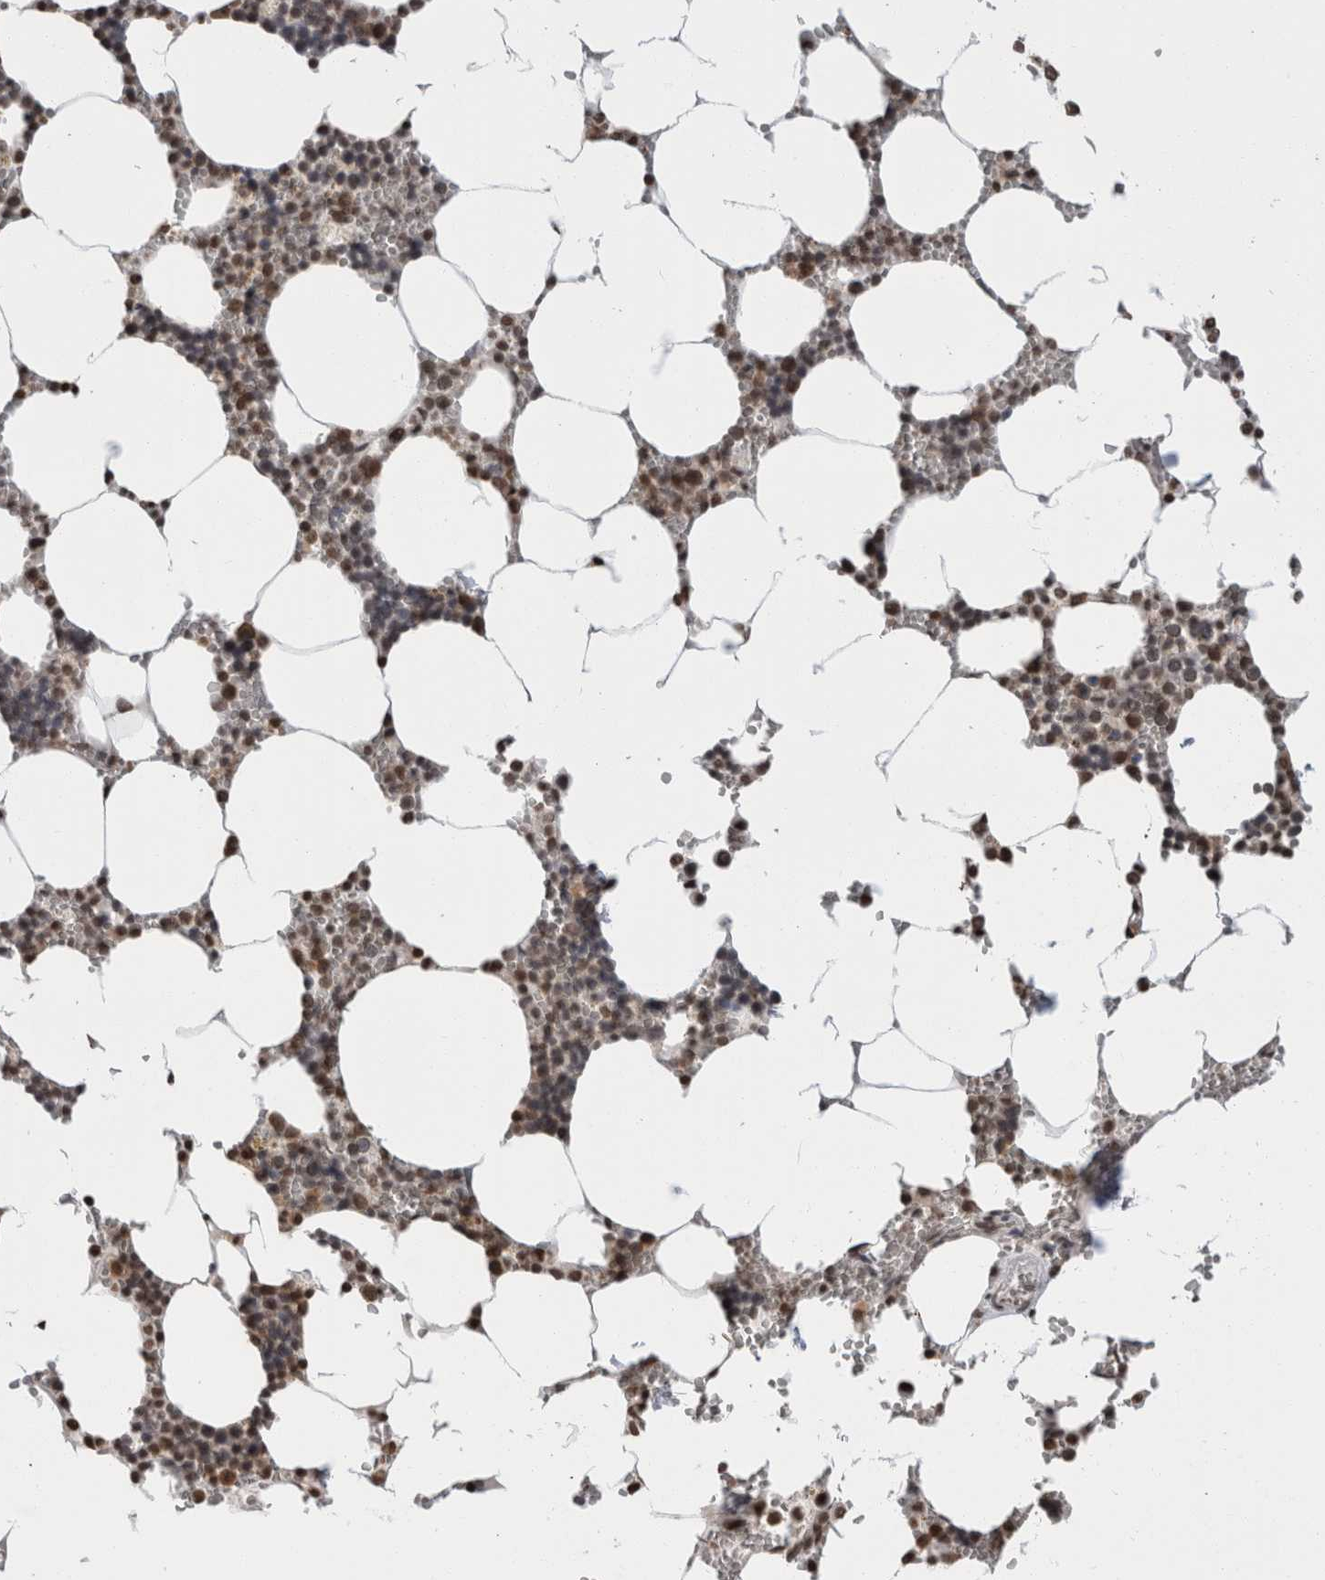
{"staining": {"intensity": "moderate", "quantity": "25%-75%", "location": "nuclear"}, "tissue": "bone marrow", "cell_type": "Hematopoietic cells", "image_type": "normal", "snomed": [{"axis": "morphology", "description": "Normal tissue, NOS"}, {"axis": "topography", "description": "Bone marrow"}], "caption": "Immunohistochemistry (IHC) micrograph of benign bone marrow: bone marrow stained using IHC exhibits medium levels of moderate protein expression localized specifically in the nuclear of hematopoietic cells, appearing as a nuclear brown color.", "gene": "ZBTB11", "patient": {"sex": "male", "age": 70}}